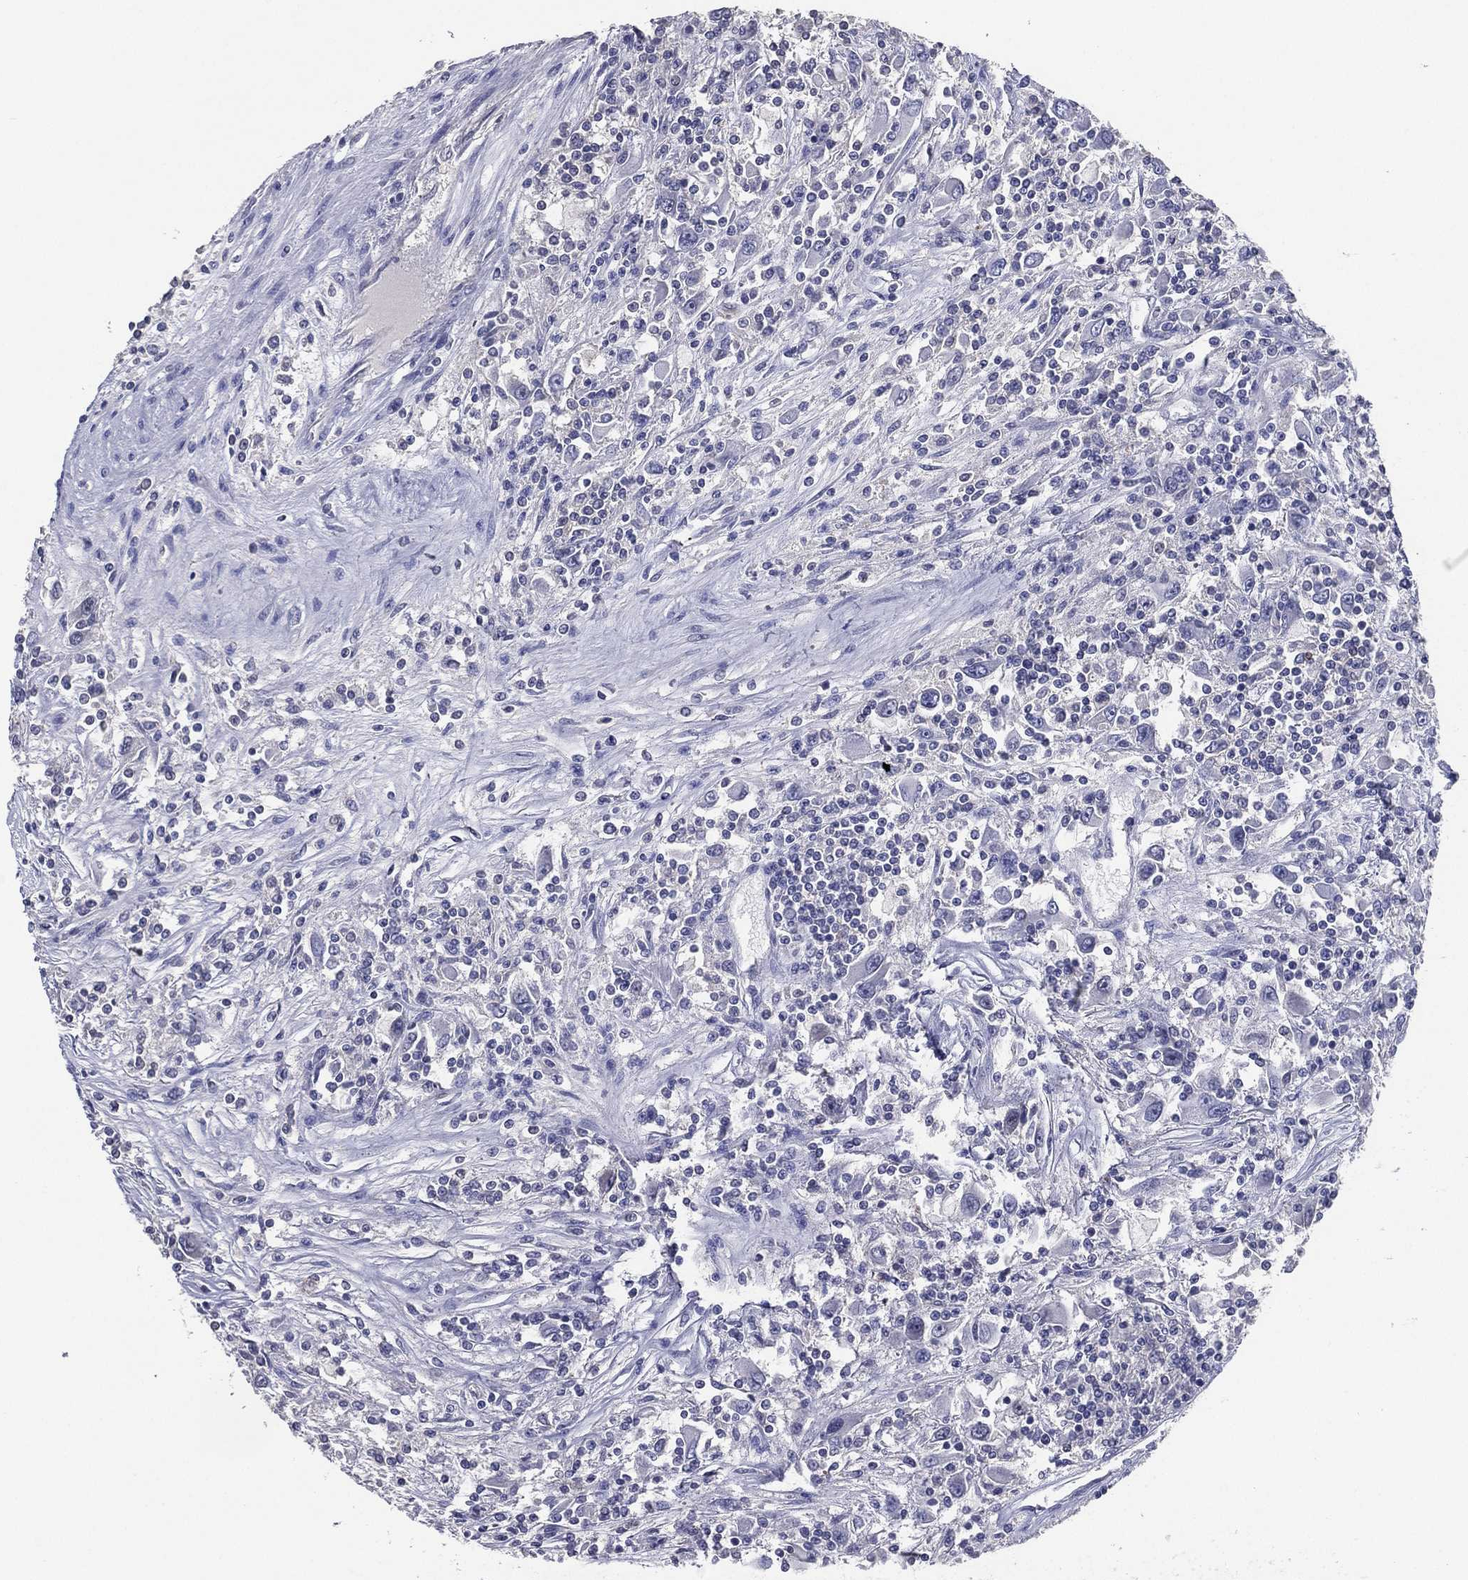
{"staining": {"intensity": "negative", "quantity": "none", "location": "none"}, "tissue": "renal cancer", "cell_type": "Tumor cells", "image_type": "cancer", "snomed": [{"axis": "morphology", "description": "Adenocarcinoma, NOS"}, {"axis": "topography", "description": "Kidney"}], "caption": "The IHC histopathology image has no significant staining in tumor cells of renal adenocarcinoma tissue.", "gene": "TFAP2A", "patient": {"sex": "female", "age": 67}}